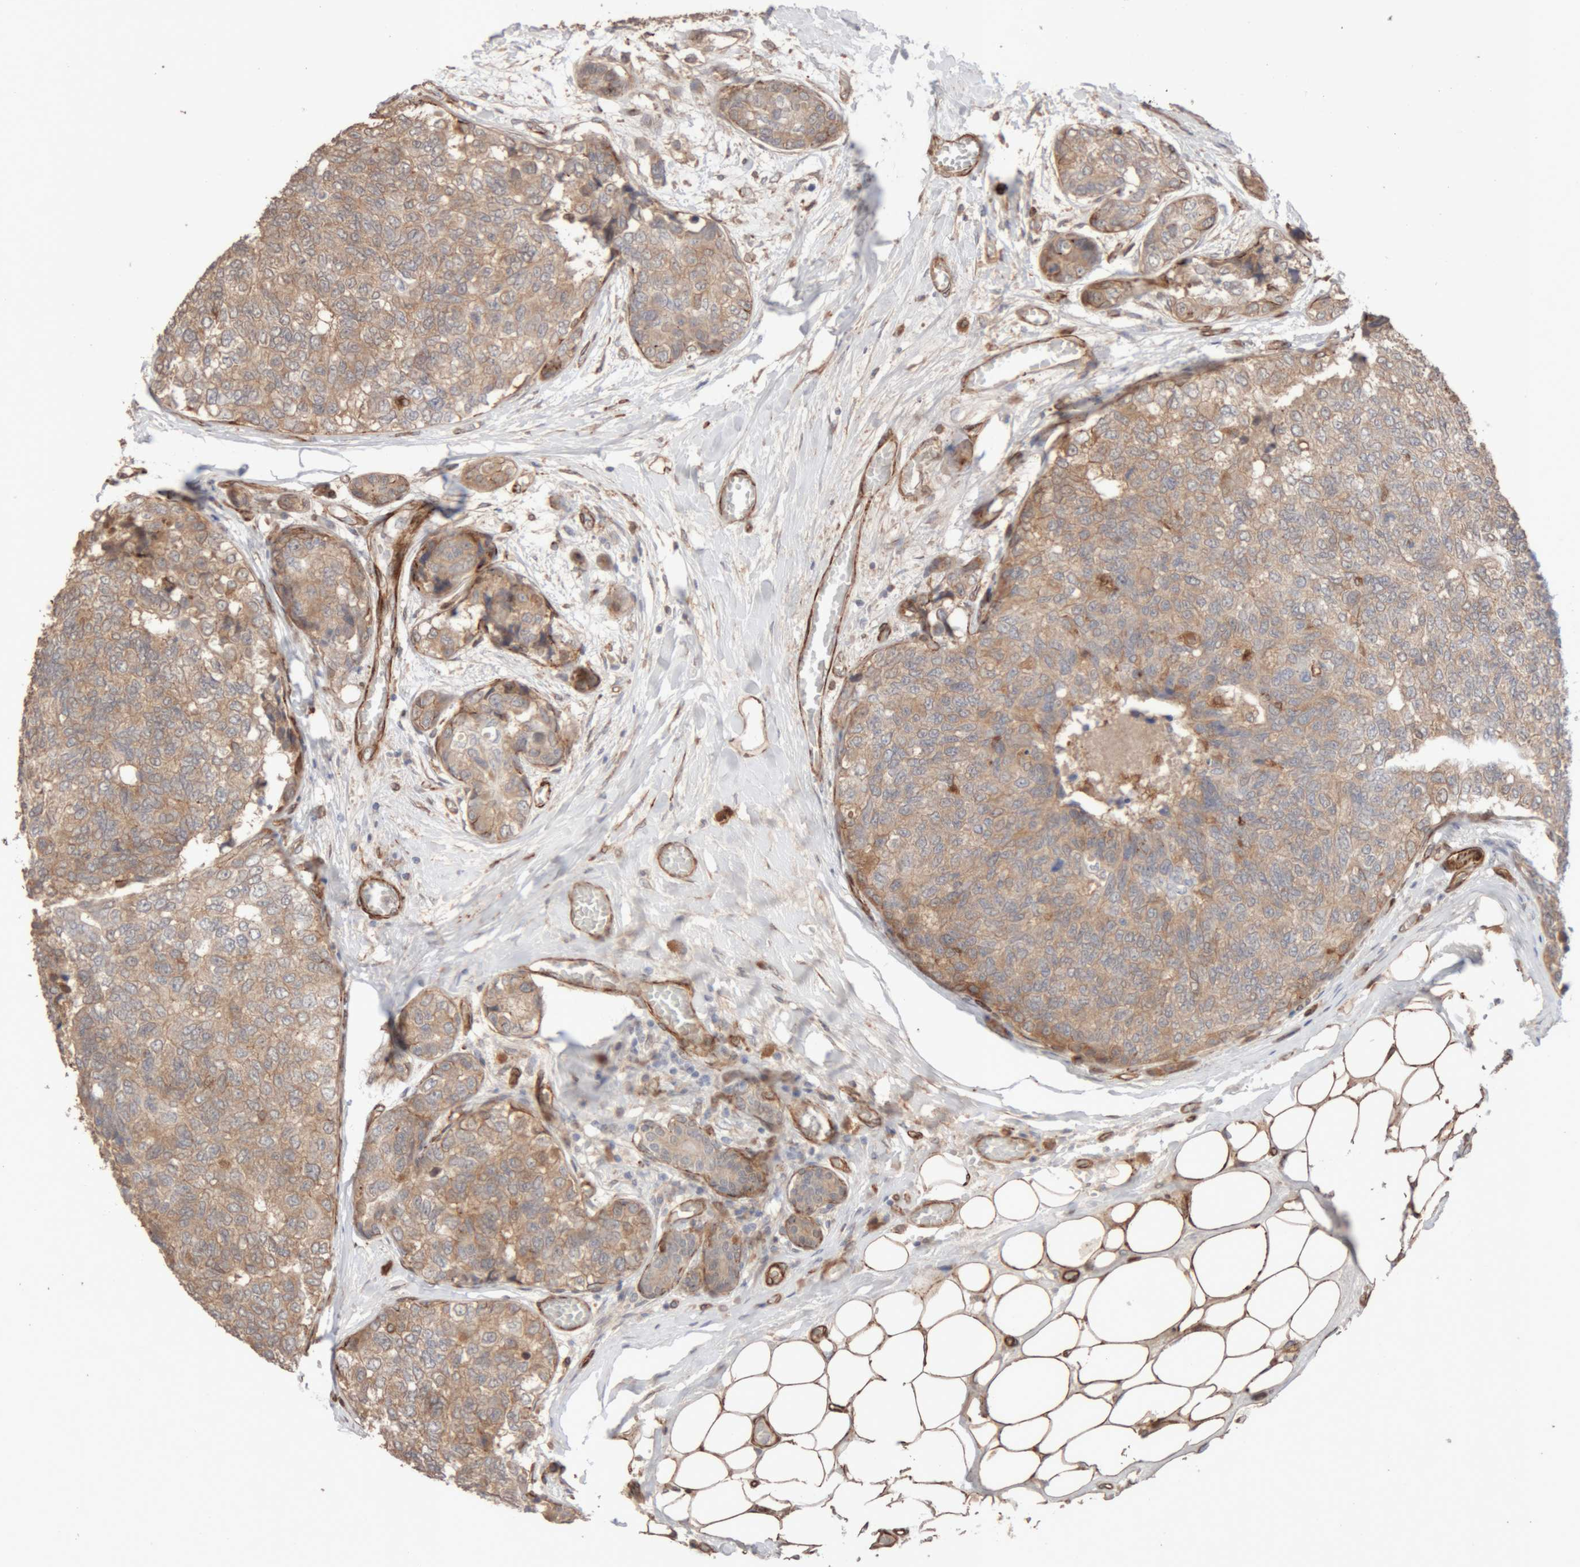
{"staining": {"intensity": "weak", "quantity": ">75%", "location": "cytoplasmic/membranous"}, "tissue": "breast cancer", "cell_type": "Tumor cells", "image_type": "cancer", "snomed": [{"axis": "morphology", "description": "Normal tissue, NOS"}, {"axis": "morphology", "description": "Duct carcinoma"}, {"axis": "topography", "description": "Breast"}], "caption": "Breast cancer (invasive ductal carcinoma) tissue shows weak cytoplasmic/membranous staining in about >75% of tumor cells The staining was performed using DAB, with brown indicating positive protein expression. Nuclei are stained blue with hematoxylin.", "gene": "RAB32", "patient": {"sex": "female", "age": 43}}